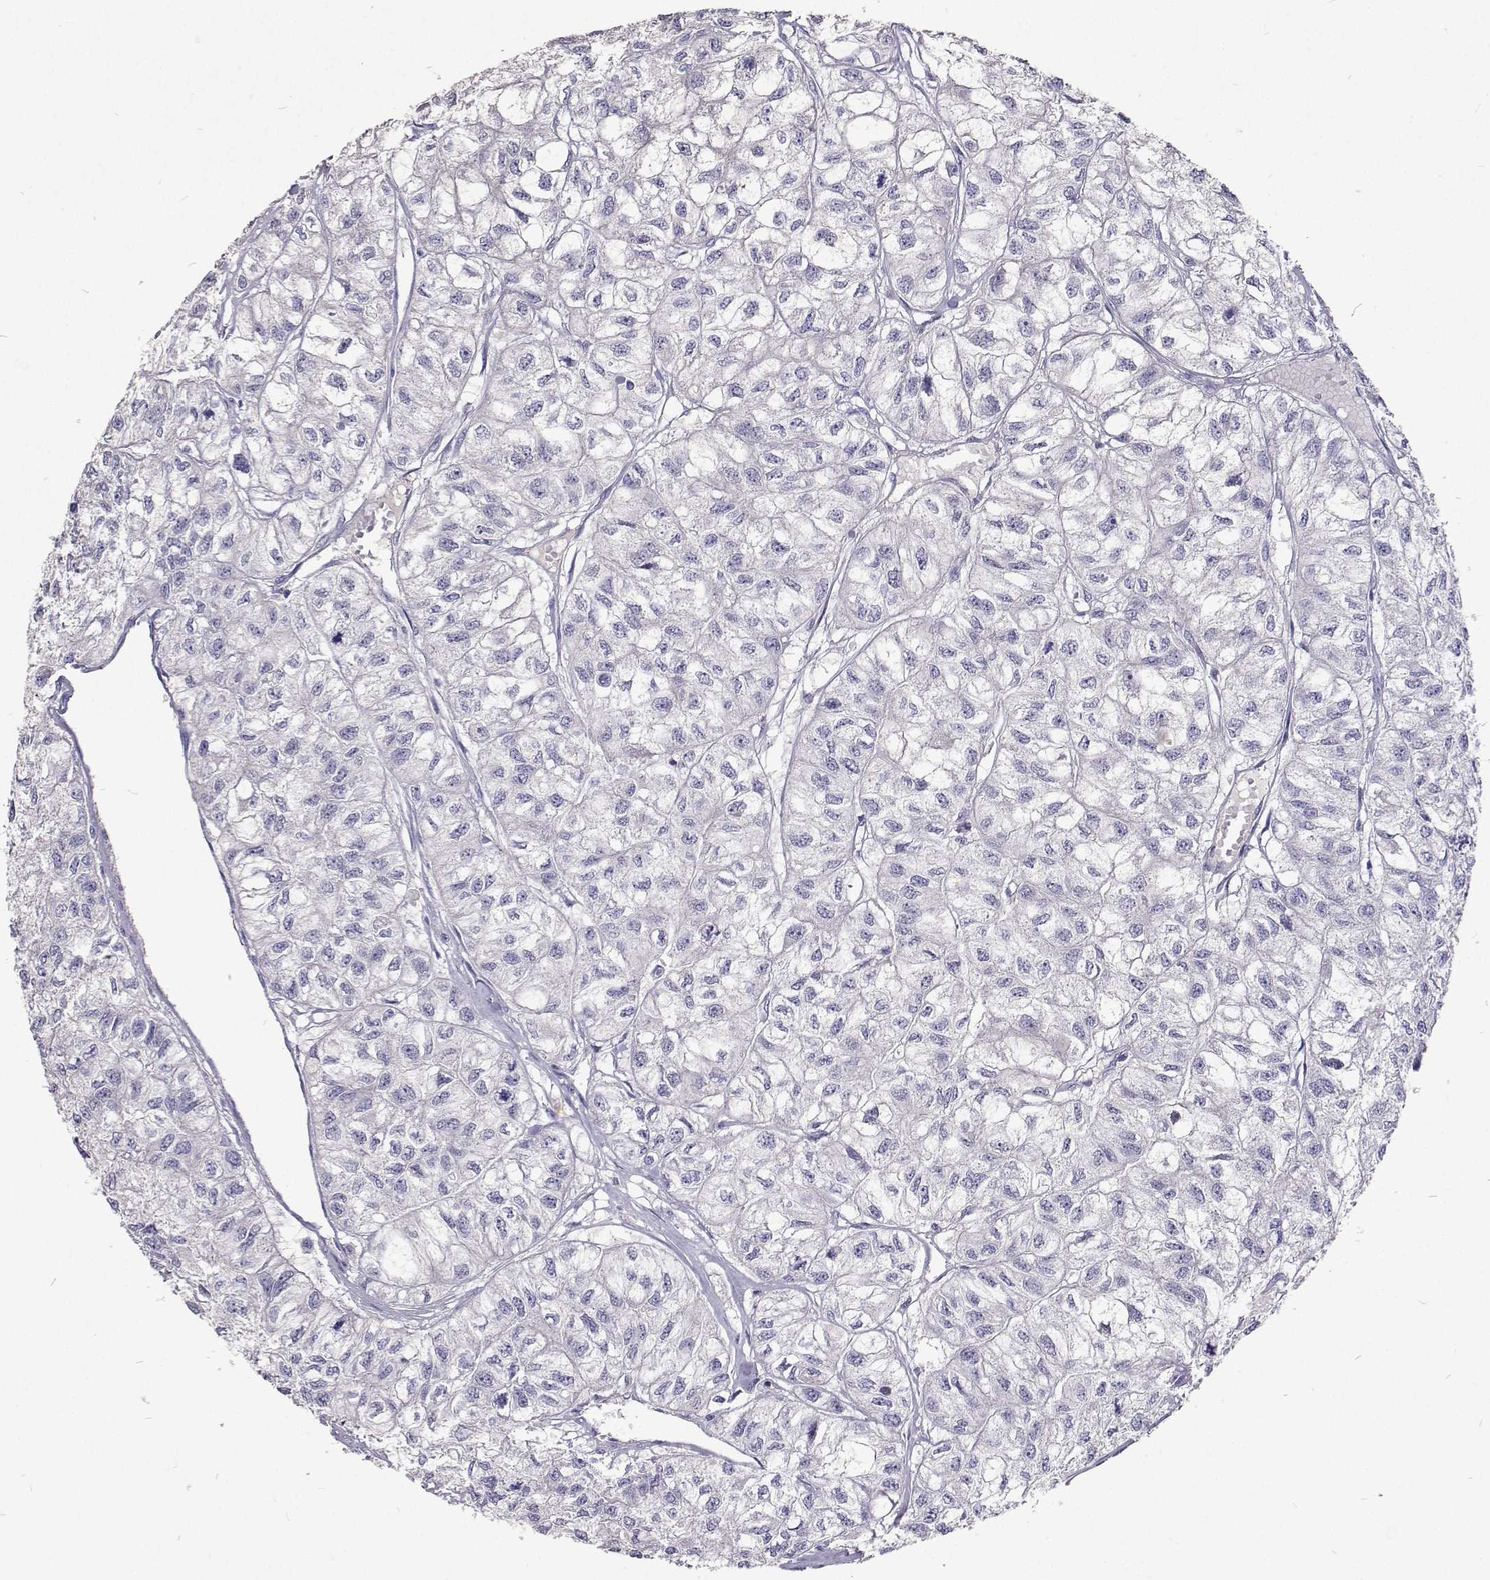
{"staining": {"intensity": "negative", "quantity": "none", "location": "none"}, "tissue": "renal cancer", "cell_type": "Tumor cells", "image_type": "cancer", "snomed": [{"axis": "morphology", "description": "Adenocarcinoma, NOS"}, {"axis": "topography", "description": "Kidney"}], "caption": "IHC image of renal adenocarcinoma stained for a protein (brown), which demonstrates no positivity in tumor cells.", "gene": "CFAP44", "patient": {"sex": "male", "age": 56}}